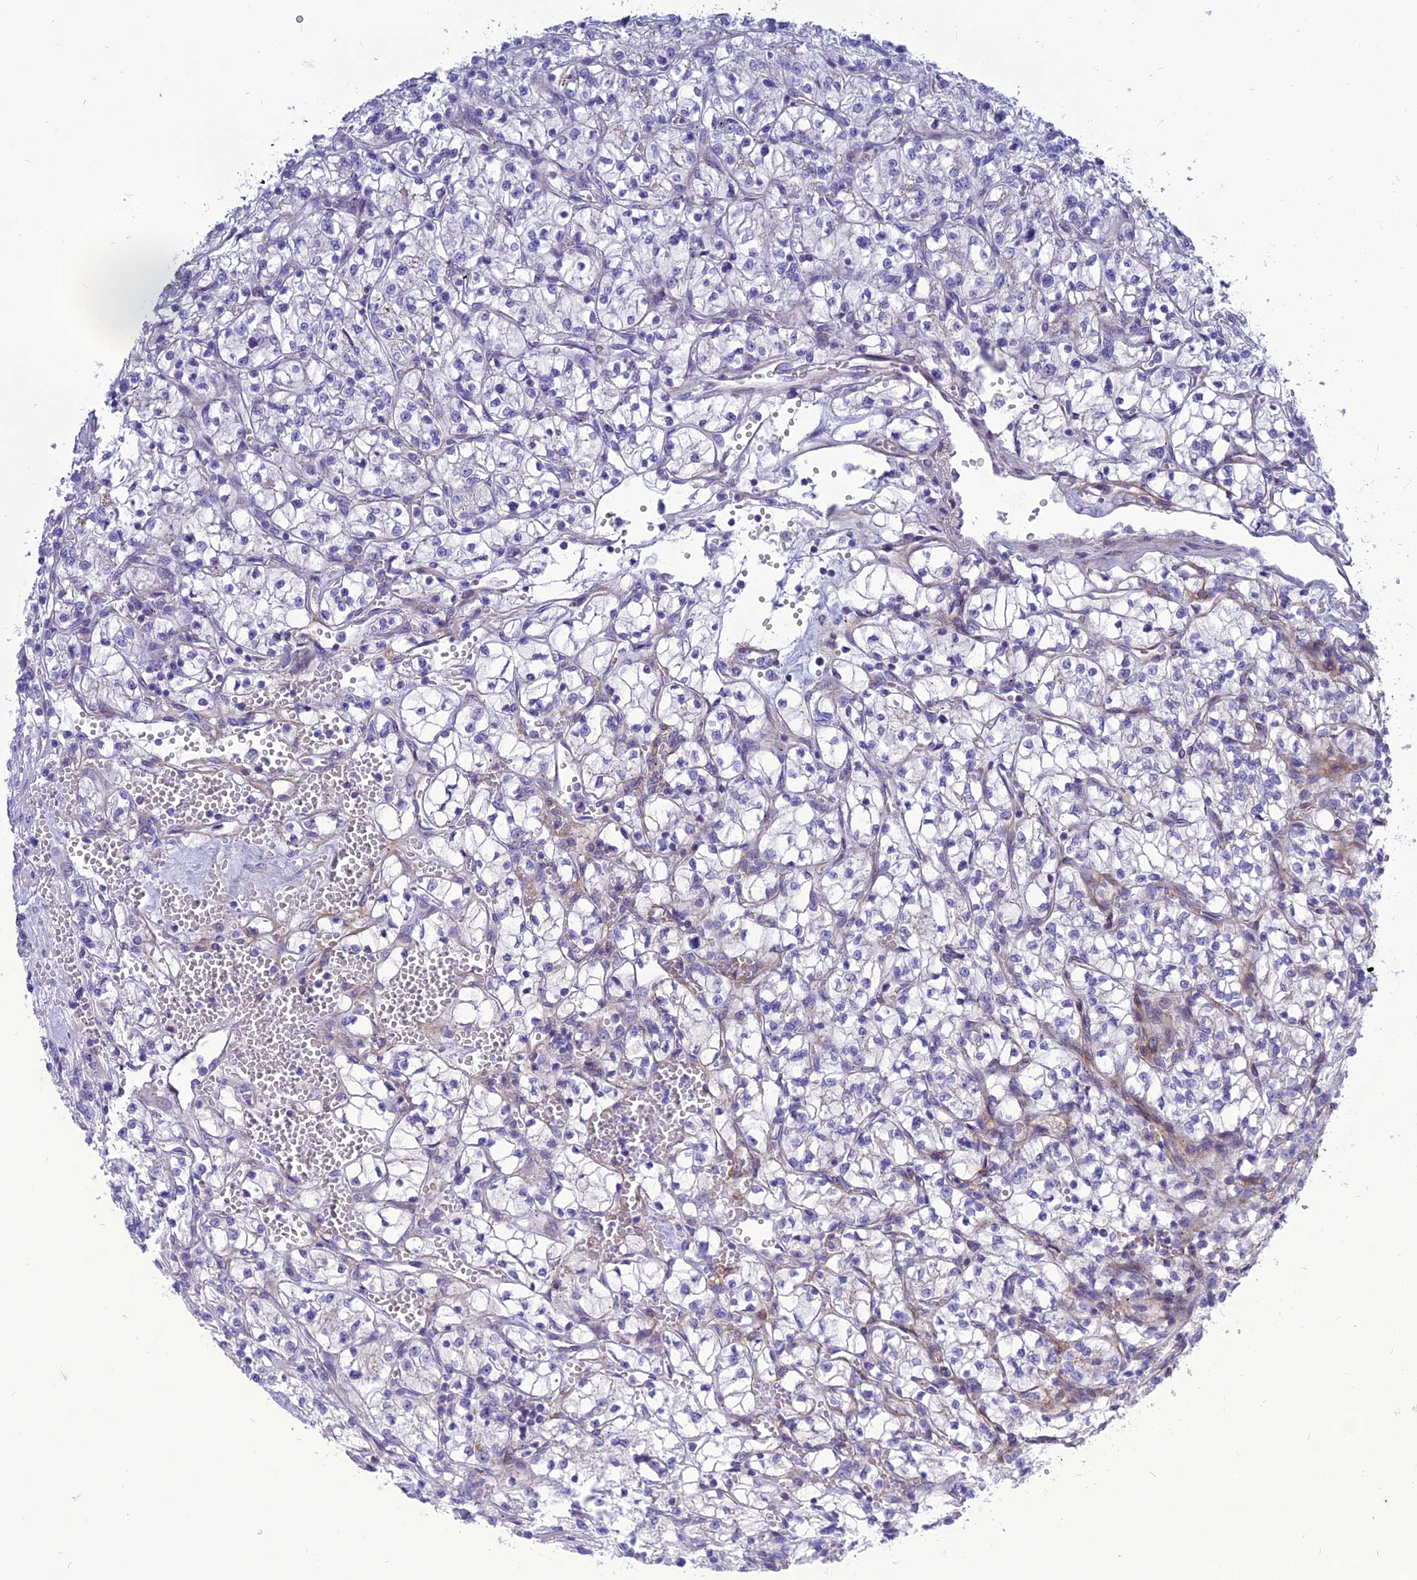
{"staining": {"intensity": "negative", "quantity": "none", "location": "none"}, "tissue": "renal cancer", "cell_type": "Tumor cells", "image_type": "cancer", "snomed": [{"axis": "morphology", "description": "Adenocarcinoma, NOS"}, {"axis": "topography", "description": "Kidney"}], "caption": "DAB (3,3'-diaminobenzidine) immunohistochemical staining of adenocarcinoma (renal) demonstrates no significant expression in tumor cells.", "gene": "MBD3L1", "patient": {"sex": "female", "age": 64}}